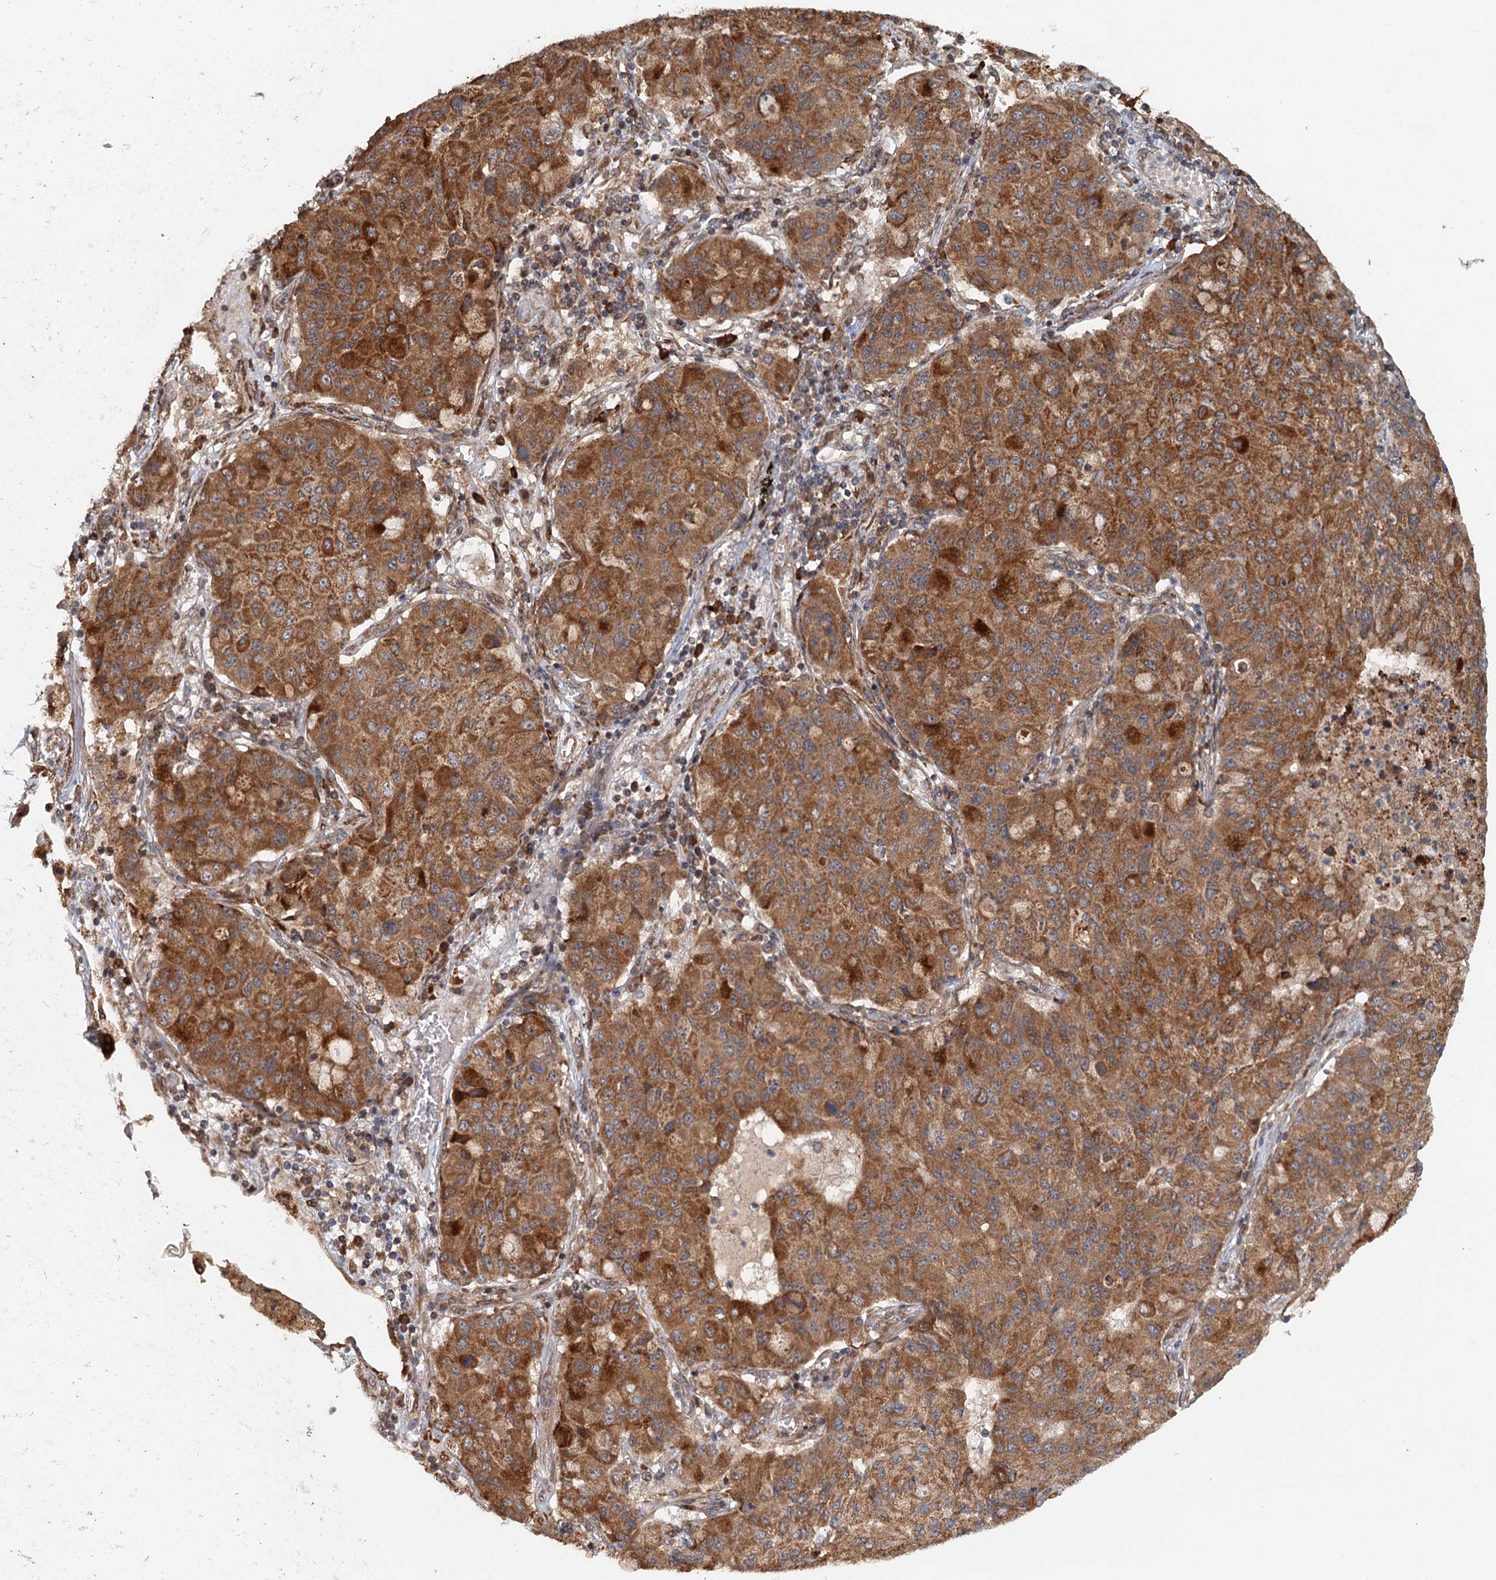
{"staining": {"intensity": "moderate", "quantity": ">75%", "location": "cytoplasmic/membranous"}, "tissue": "lung cancer", "cell_type": "Tumor cells", "image_type": "cancer", "snomed": [{"axis": "morphology", "description": "Squamous cell carcinoma, NOS"}, {"axis": "topography", "description": "Lung"}], "caption": "Squamous cell carcinoma (lung) tissue exhibits moderate cytoplasmic/membranous expression in about >75% of tumor cells The protein of interest is shown in brown color, while the nuclei are stained blue.", "gene": "SRPX2", "patient": {"sex": "male", "age": 74}}